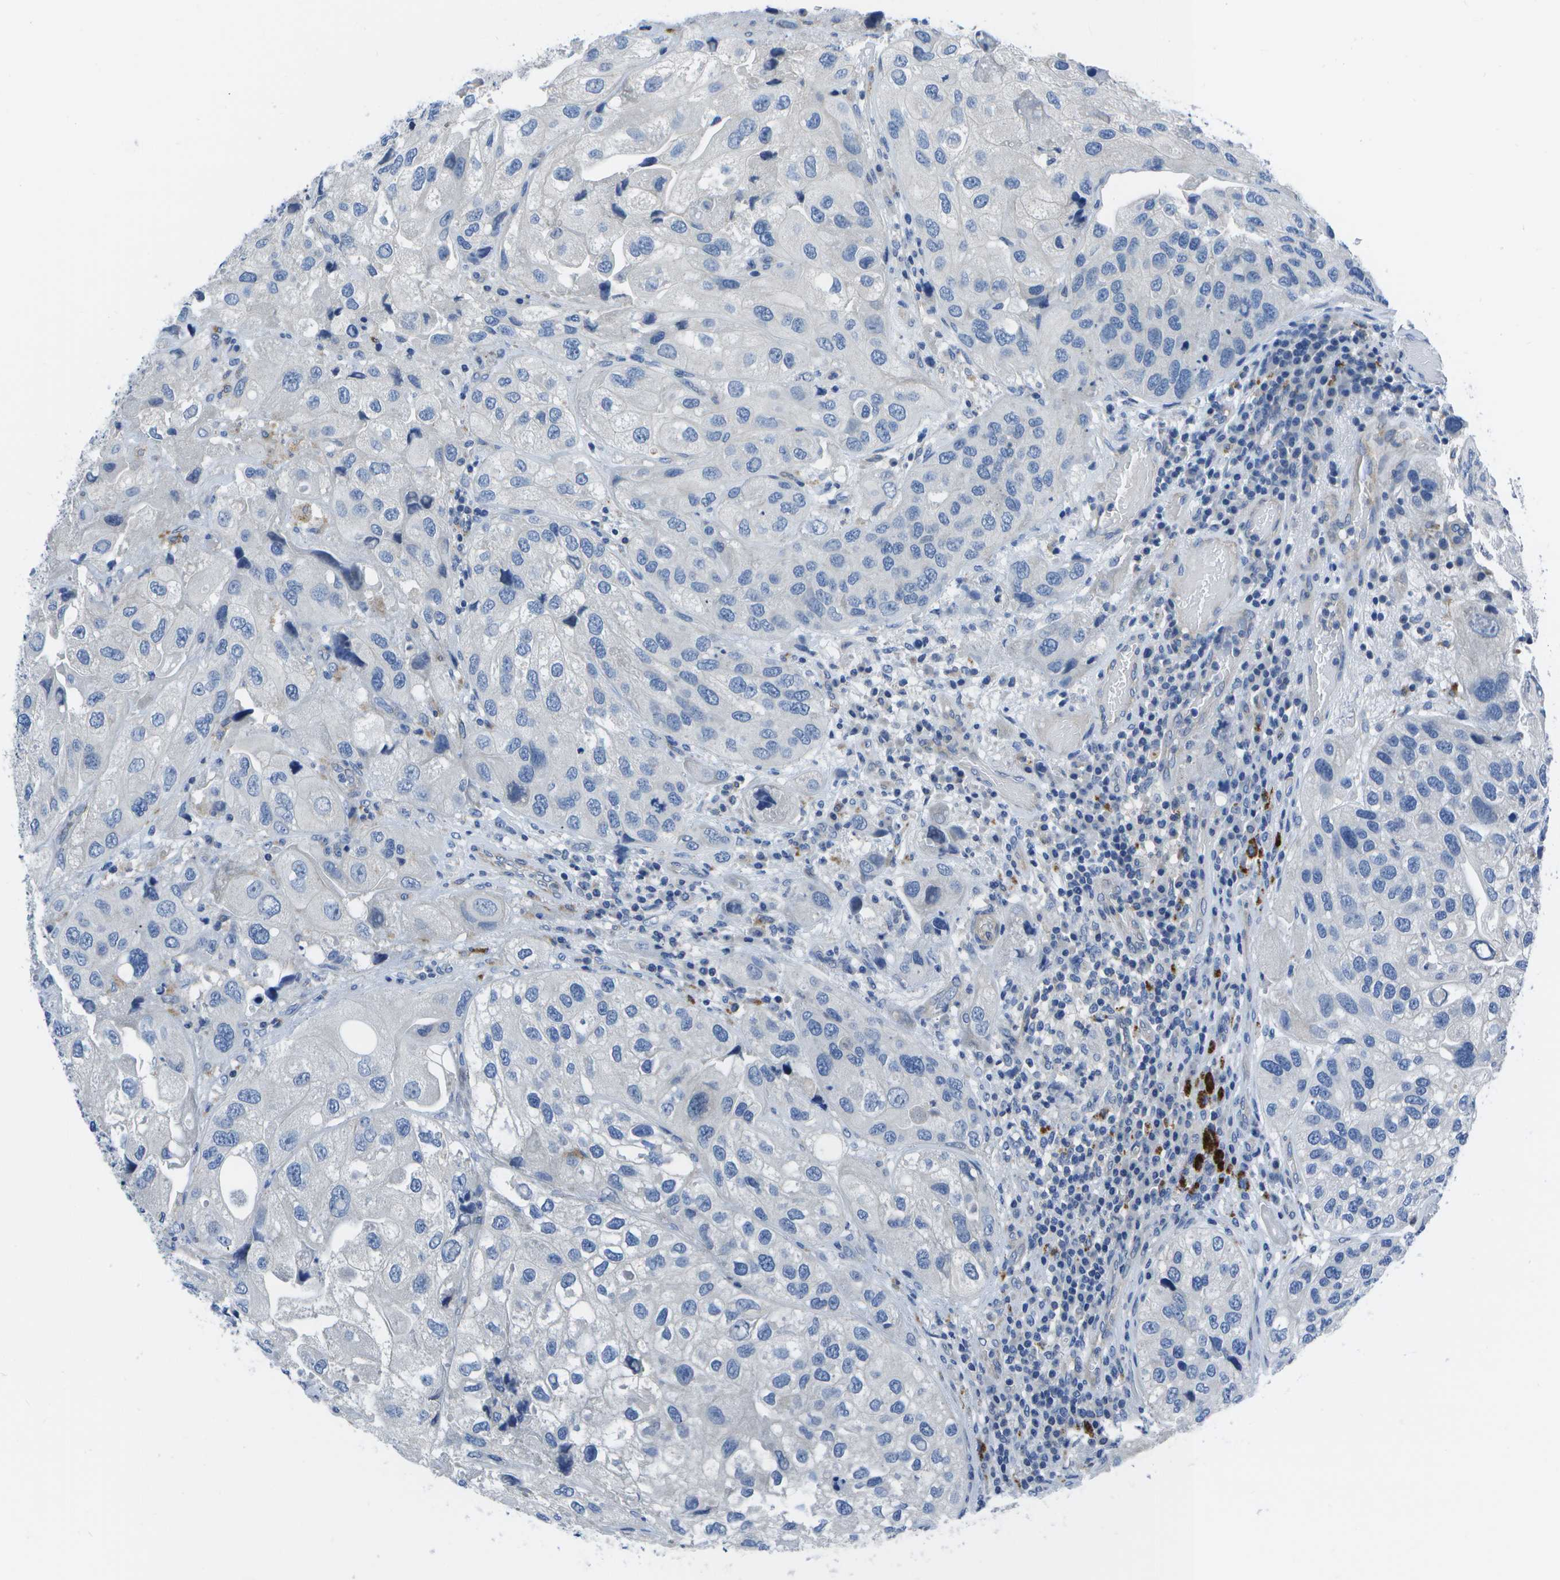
{"staining": {"intensity": "negative", "quantity": "none", "location": "none"}, "tissue": "urothelial cancer", "cell_type": "Tumor cells", "image_type": "cancer", "snomed": [{"axis": "morphology", "description": "Urothelial carcinoma, High grade"}, {"axis": "topography", "description": "Urinary bladder"}], "caption": "DAB immunohistochemical staining of human urothelial cancer exhibits no significant positivity in tumor cells.", "gene": "DCT", "patient": {"sex": "female", "age": 64}}